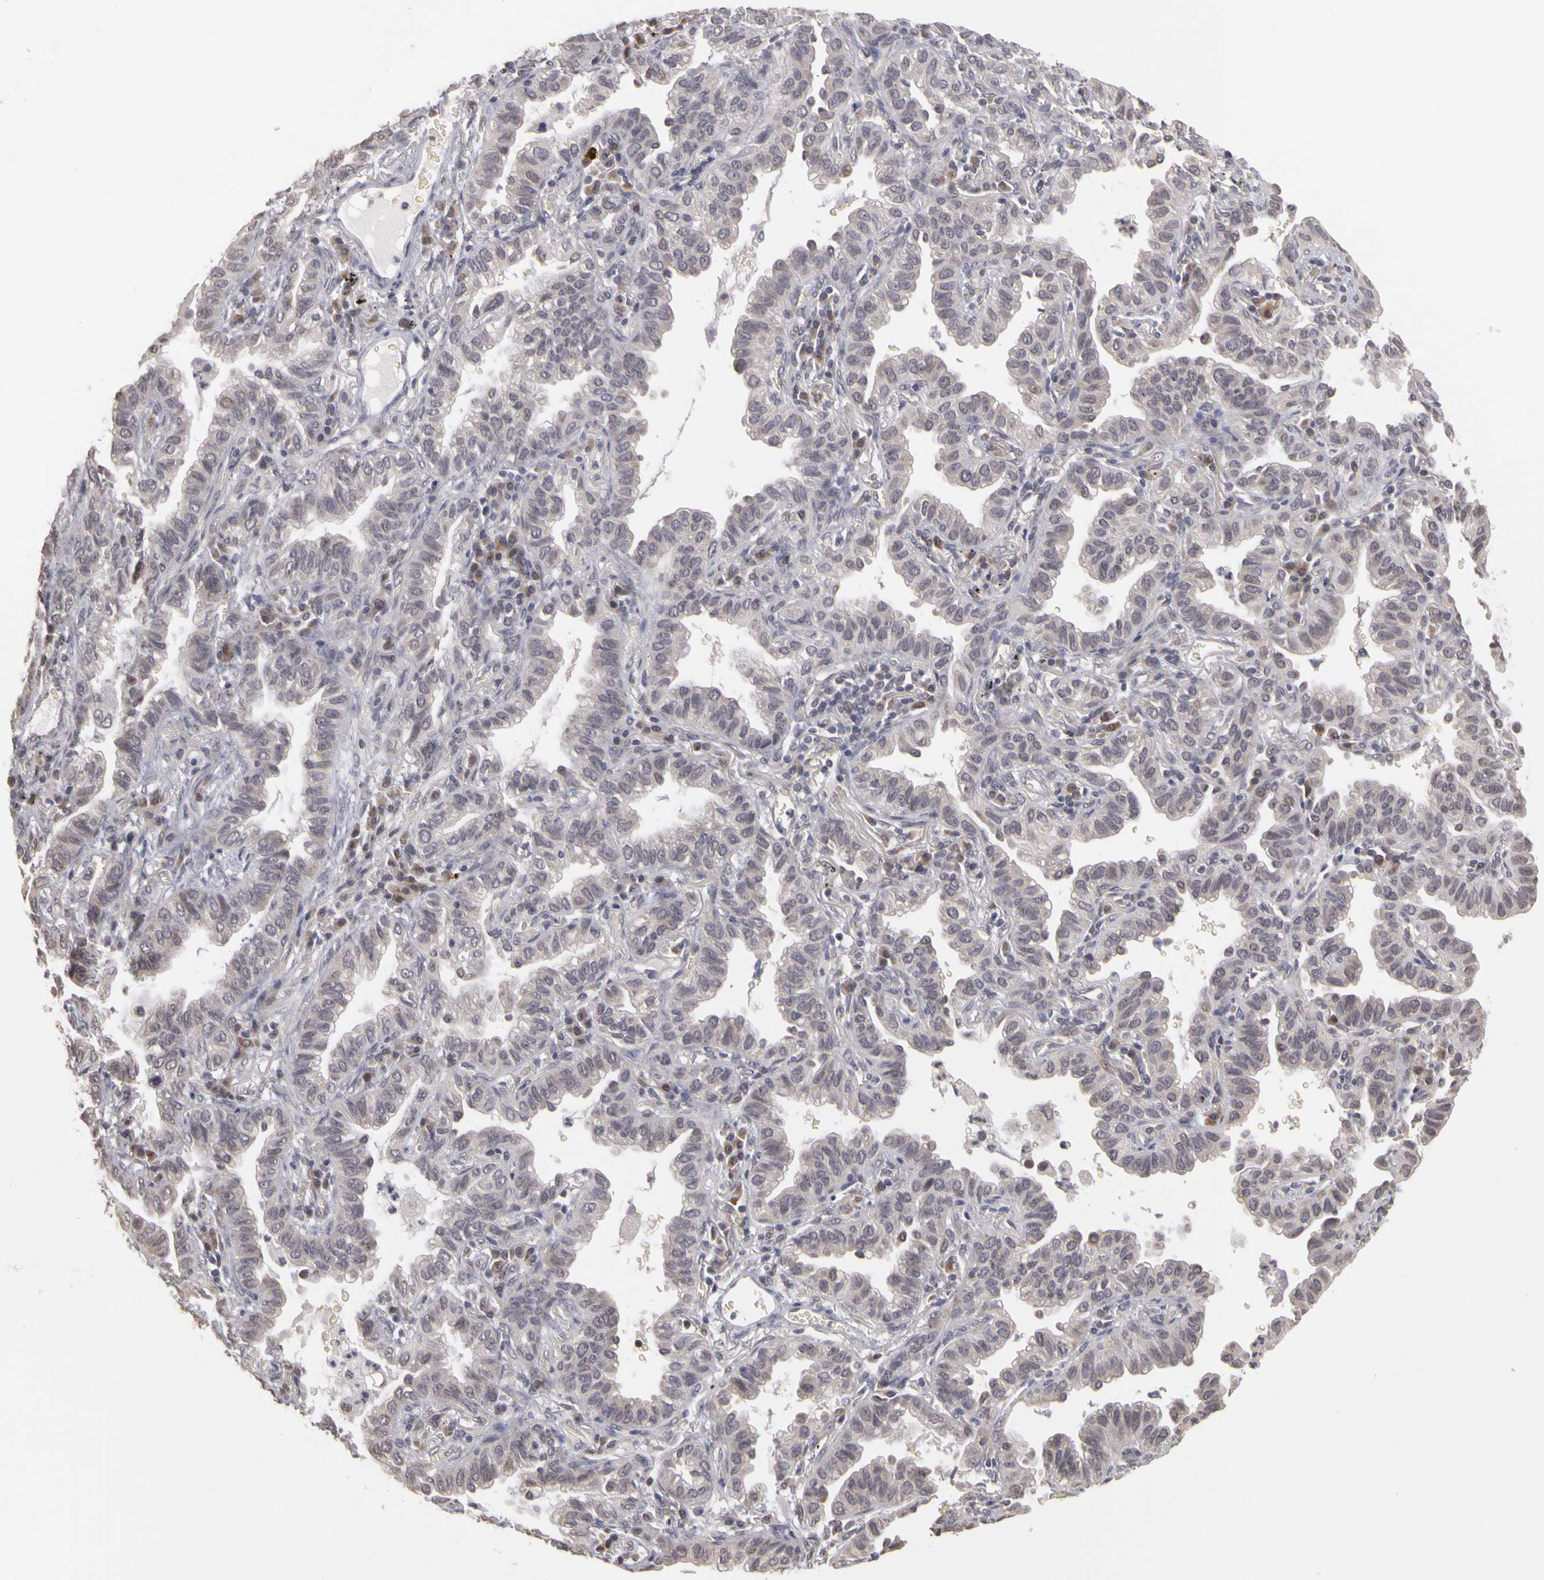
{"staining": {"intensity": "weak", "quantity": "<25%", "location": "cytoplasmic/membranous"}, "tissue": "lung cancer", "cell_type": "Tumor cells", "image_type": "cancer", "snomed": [{"axis": "morphology", "description": "Adenocarcinoma, NOS"}, {"axis": "topography", "description": "Lung"}], "caption": "Immunohistochemical staining of human lung adenocarcinoma demonstrates no significant expression in tumor cells. The staining is performed using DAB brown chromogen with nuclei counter-stained in using hematoxylin.", "gene": "FRMD7", "patient": {"sex": "female", "age": 50}}